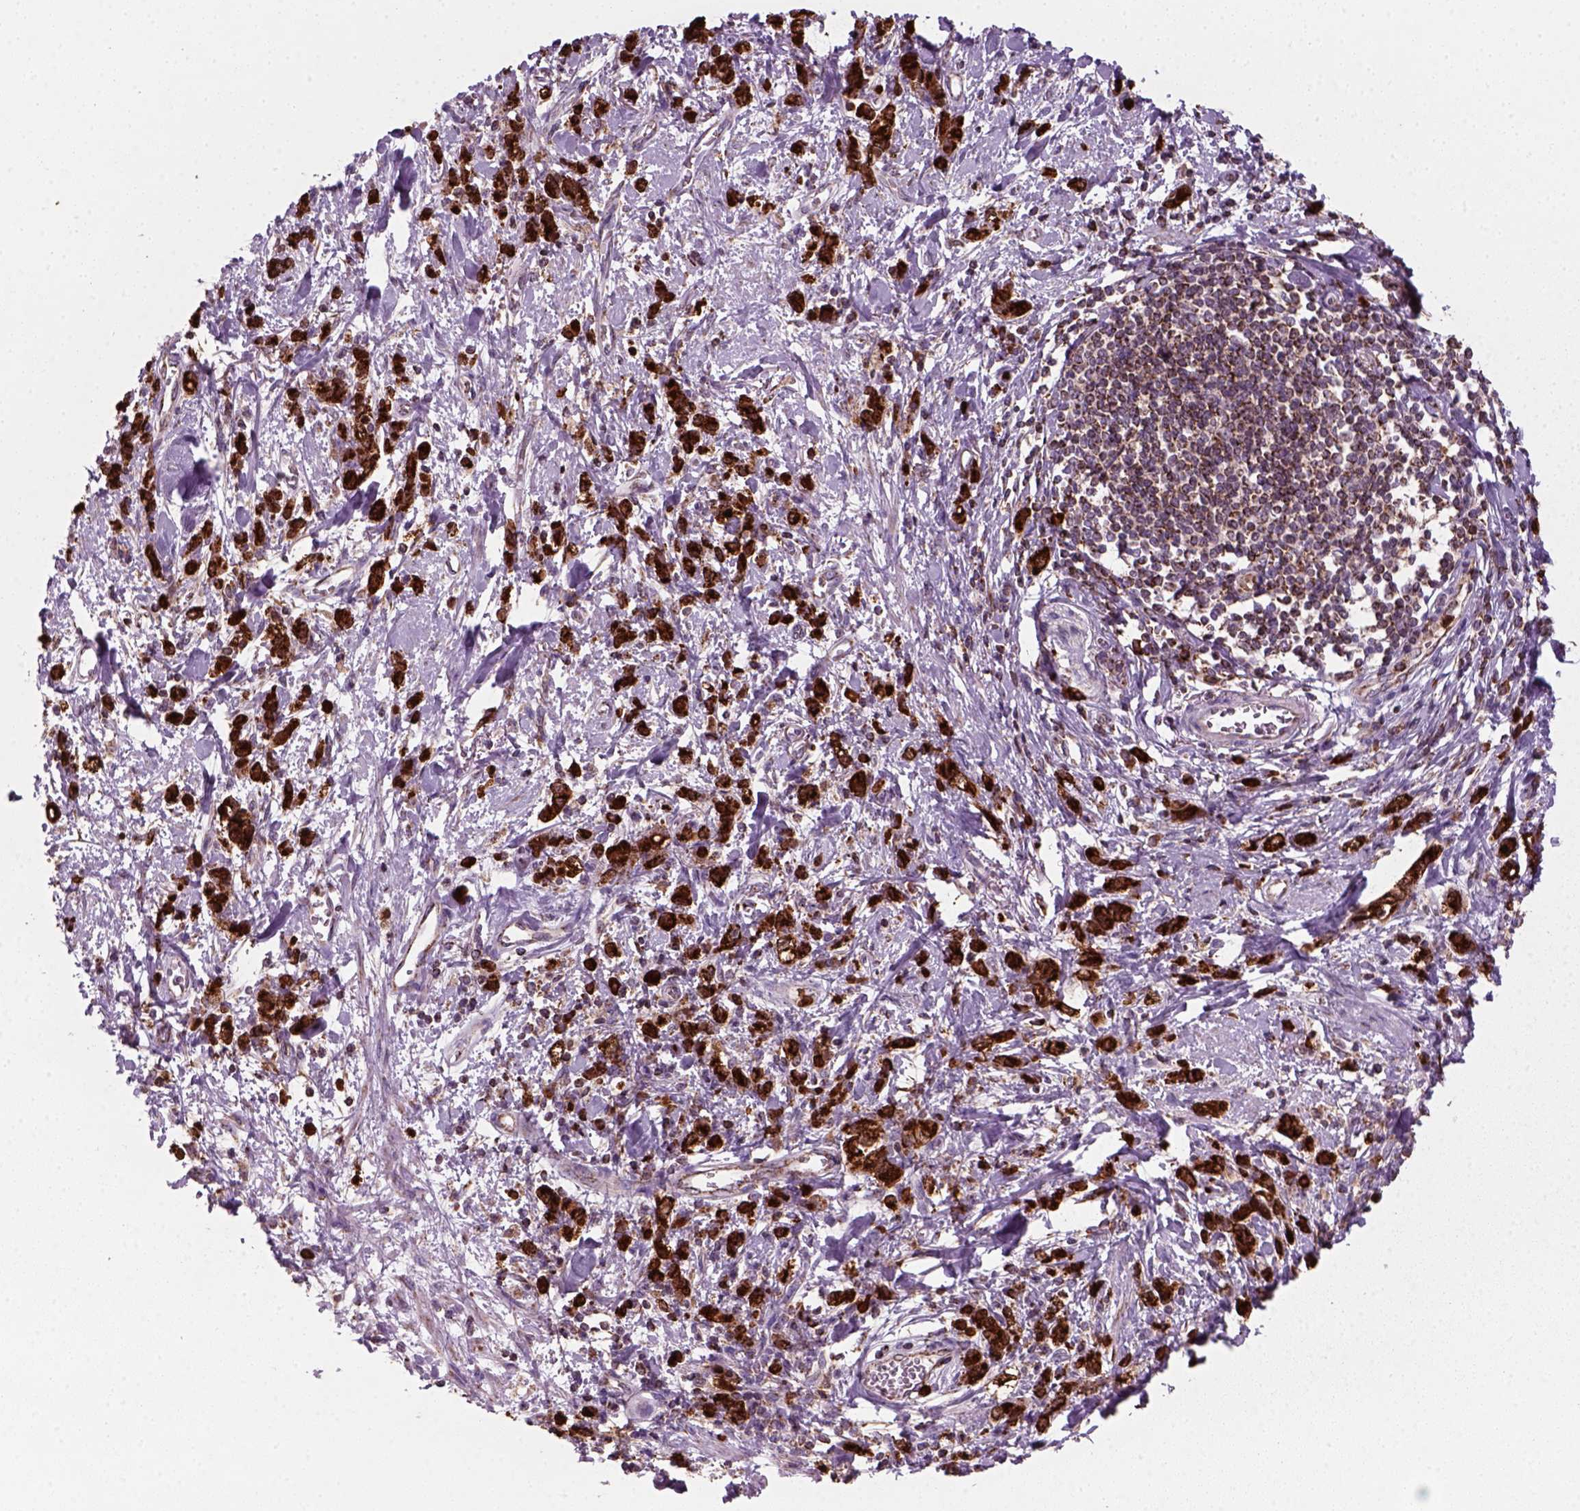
{"staining": {"intensity": "strong", "quantity": ">75%", "location": "cytoplasmic/membranous"}, "tissue": "stomach cancer", "cell_type": "Tumor cells", "image_type": "cancer", "snomed": [{"axis": "morphology", "description": "Adenocarcinoma, NOS"}, {"axis": "topography", "description": "Stomach"}], "caption": "Stomach cancer (adenocarcinoma) tissue demonstrates strong cytoplasmic/membranous expression in about >75% of tumor cells, visualized by immunohistochemistry.", "gene": "NUDT16L1", "patient": {"sex": "male", "age": 77}}